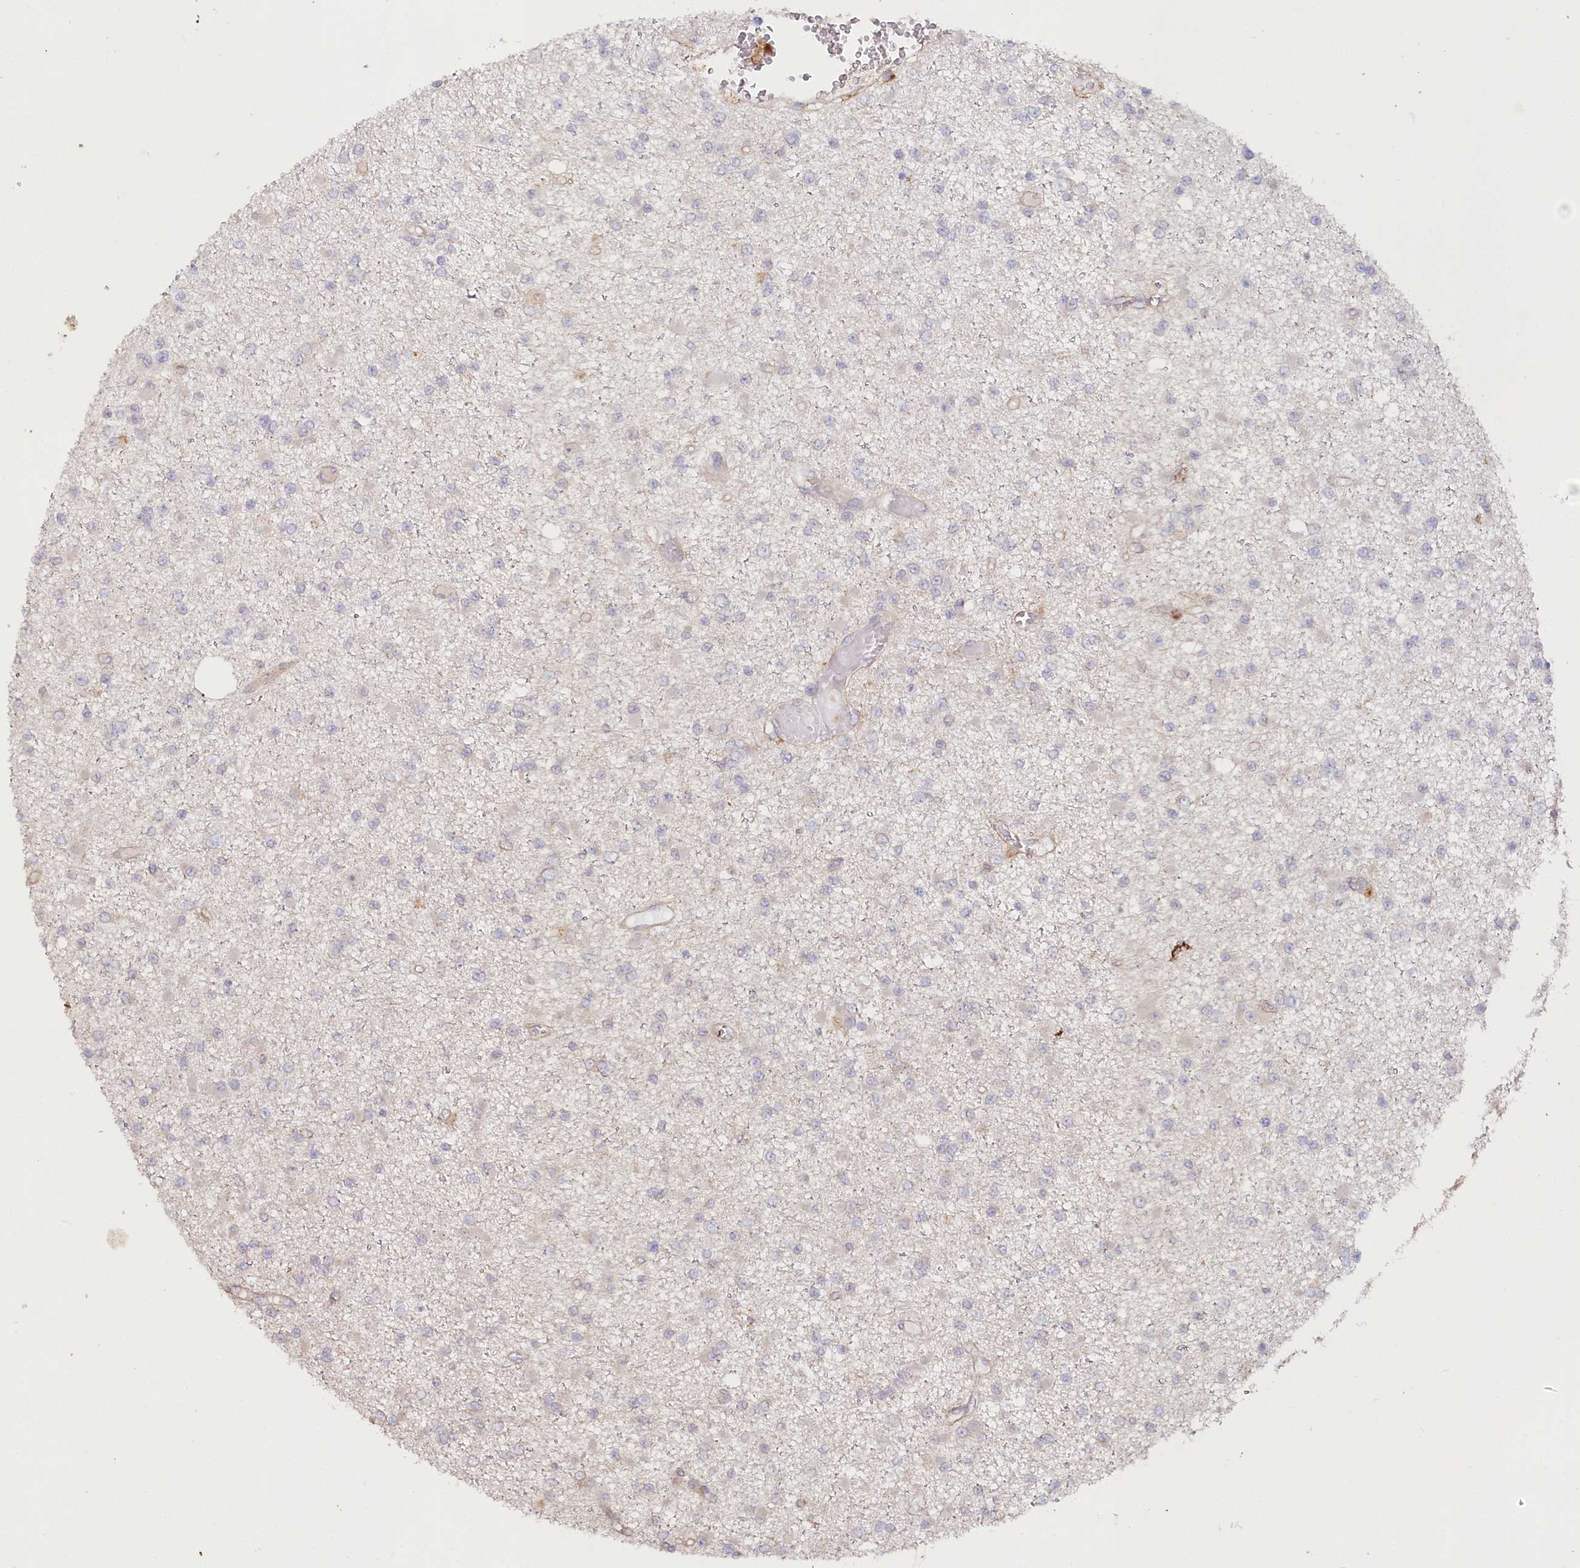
{"staining": {"intensity": "negative", "quantity": "none", "location": "none"}, "tissue": "glioma", "cell_type": "Tumor cells", "image_type": "cancer", "snomed": [{"axis": "morphology", "description": "Glioma, malignant, Low grade"}, {"axis": "topography", "description": "Brain"}], "caption": "Tumor cells show no significant expression in malignant glioma (low-grade).", "gene": "ALDH3B1", "patient": {"sex": "female", "age": 22}}